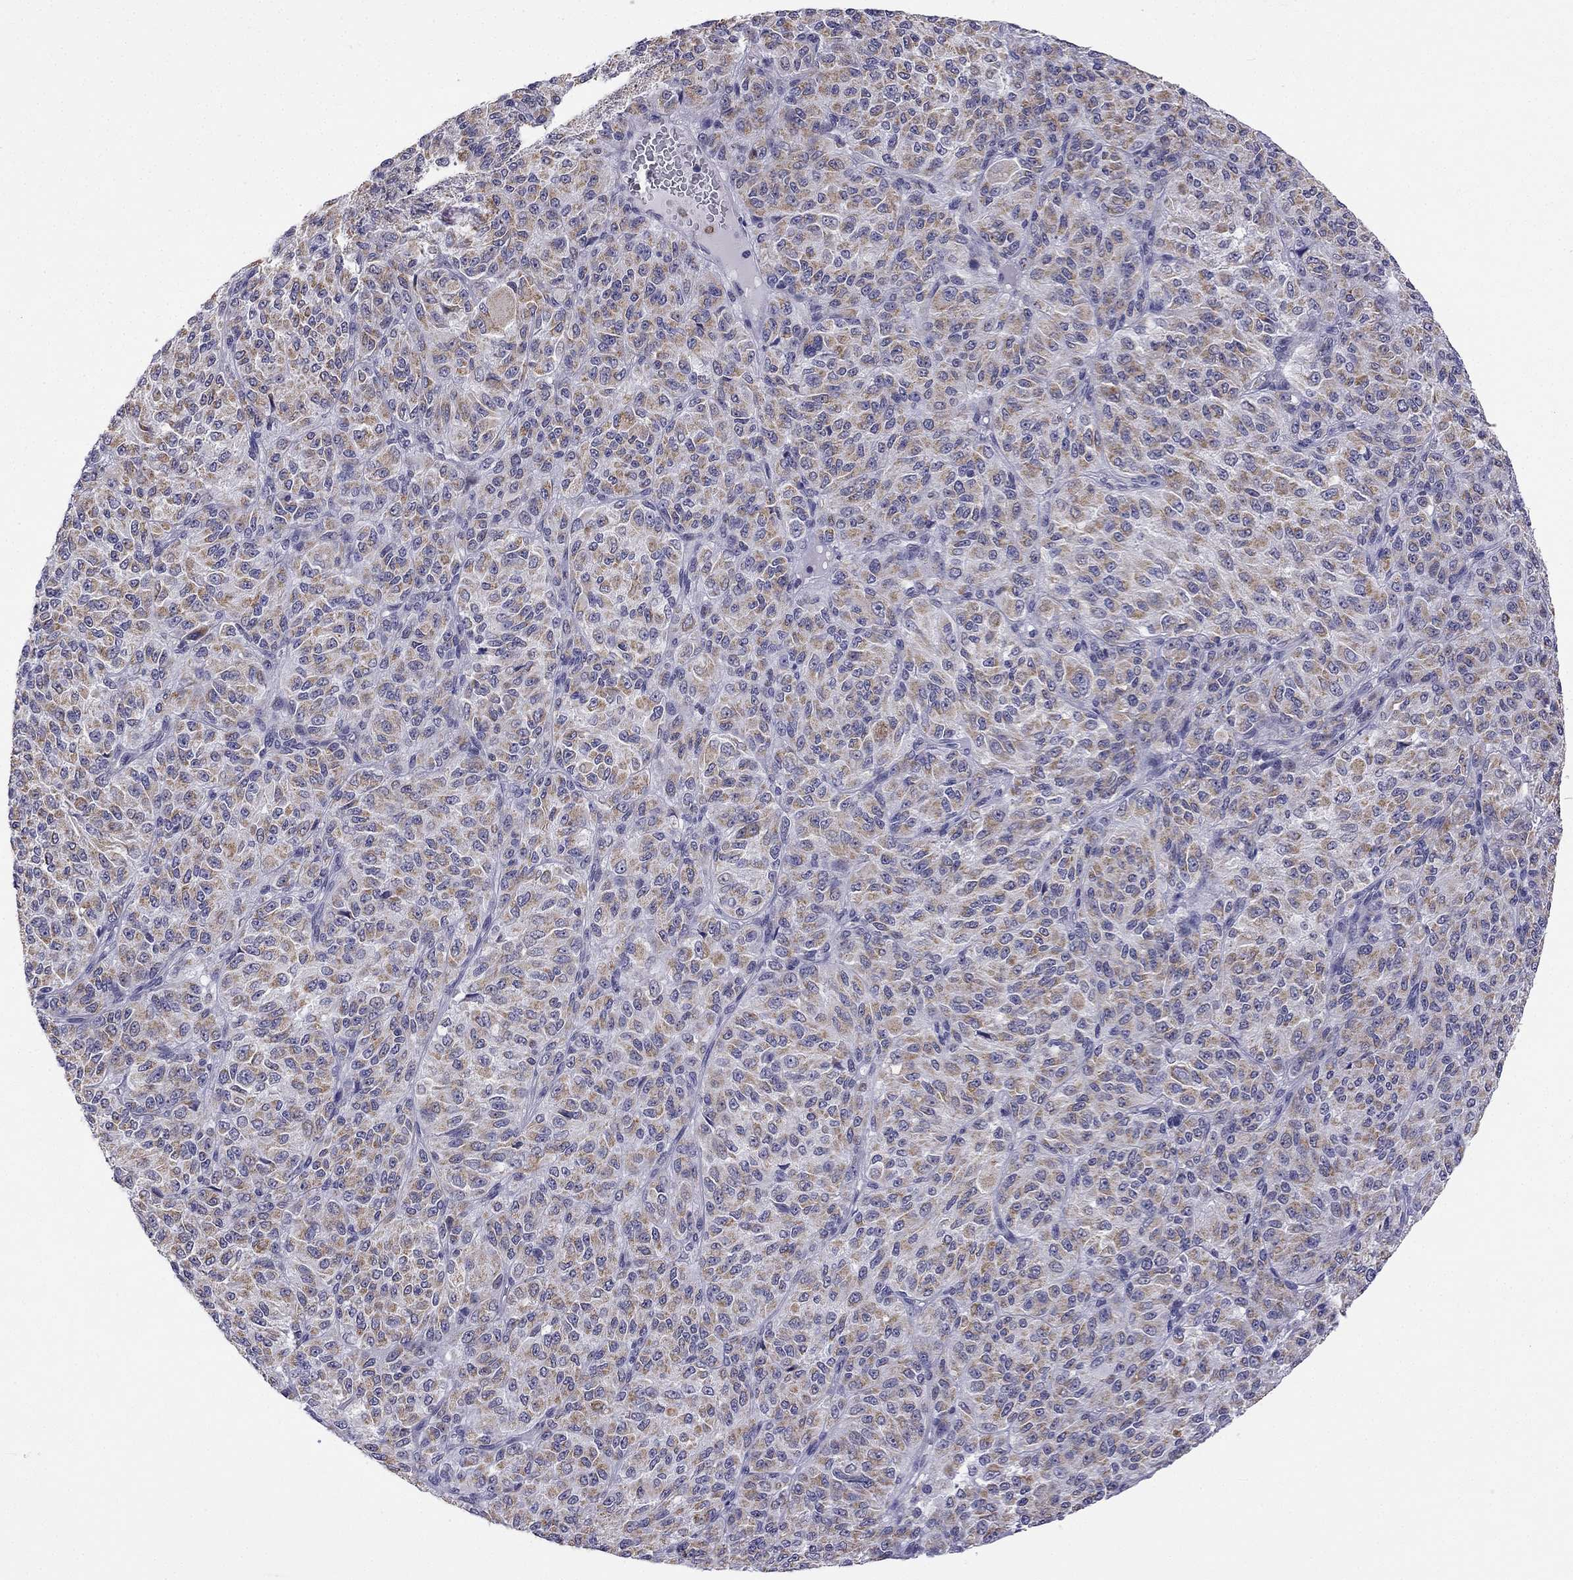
{"staining": {"intensity": "moderate", "quantity": ">75%", "location": "cytoplasmic/membranous"}, "tissue": "melanoma", "cell_type": "Tumor cells", "image_type": "cancer", "snomed": [{"axis": "morphology", "description": "Malignant melanoma, Metastatic site"}, {"axis": "topography", "description": "Brain"}], "caption": "Immunohistochemical staining of human malignant melanoma (metastatic site) reveals medium levels of moderate cytoplasmic/membranous protein positivity in about >75% of tumor cells.", "gene": "C5orf49", "patient": {"sex": "female", "age": 56}}